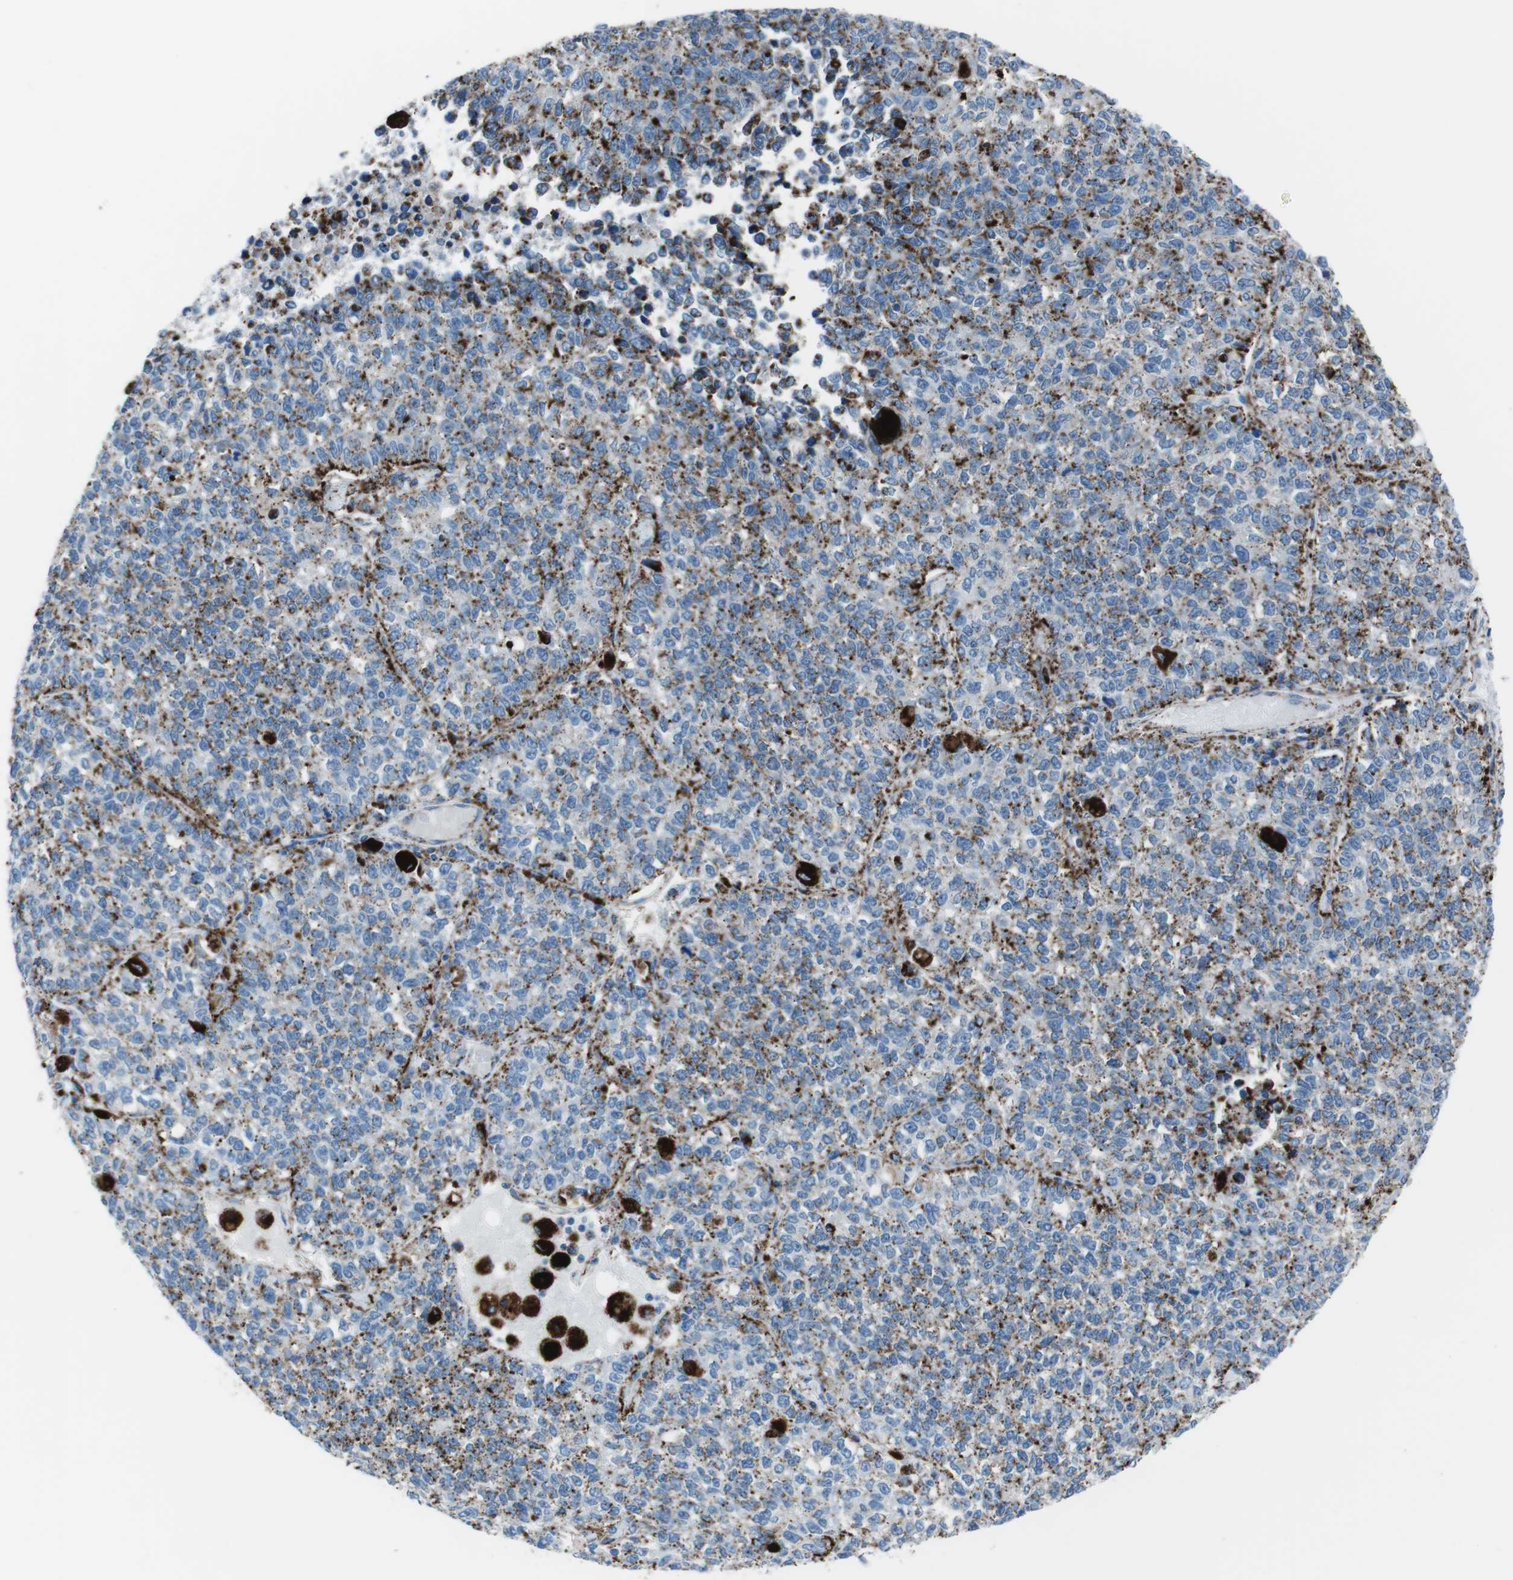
{"staining": {"intensity": "moderate", "quantity": "25%-75%", "location": "cytoplasmic/membranous"}, "tissue": "lung cancer", "cell_type": "Tumor cells", "image_type": "cancer", "snomed": [{"axis": "morphology", "description": "Adenocarcinoma, NOS"}, {"axis": "topography", "description": "Lung"}], "caption": "Approximately 25%-75% of tumor cells in human lung adenocarcinoma exhibit moderate cytoplasmic/membranous protein staining as visualized by brown immunohistochemical staining.", "gene": "SCARB2", "patient": {"sex": "male", "age": 49}}